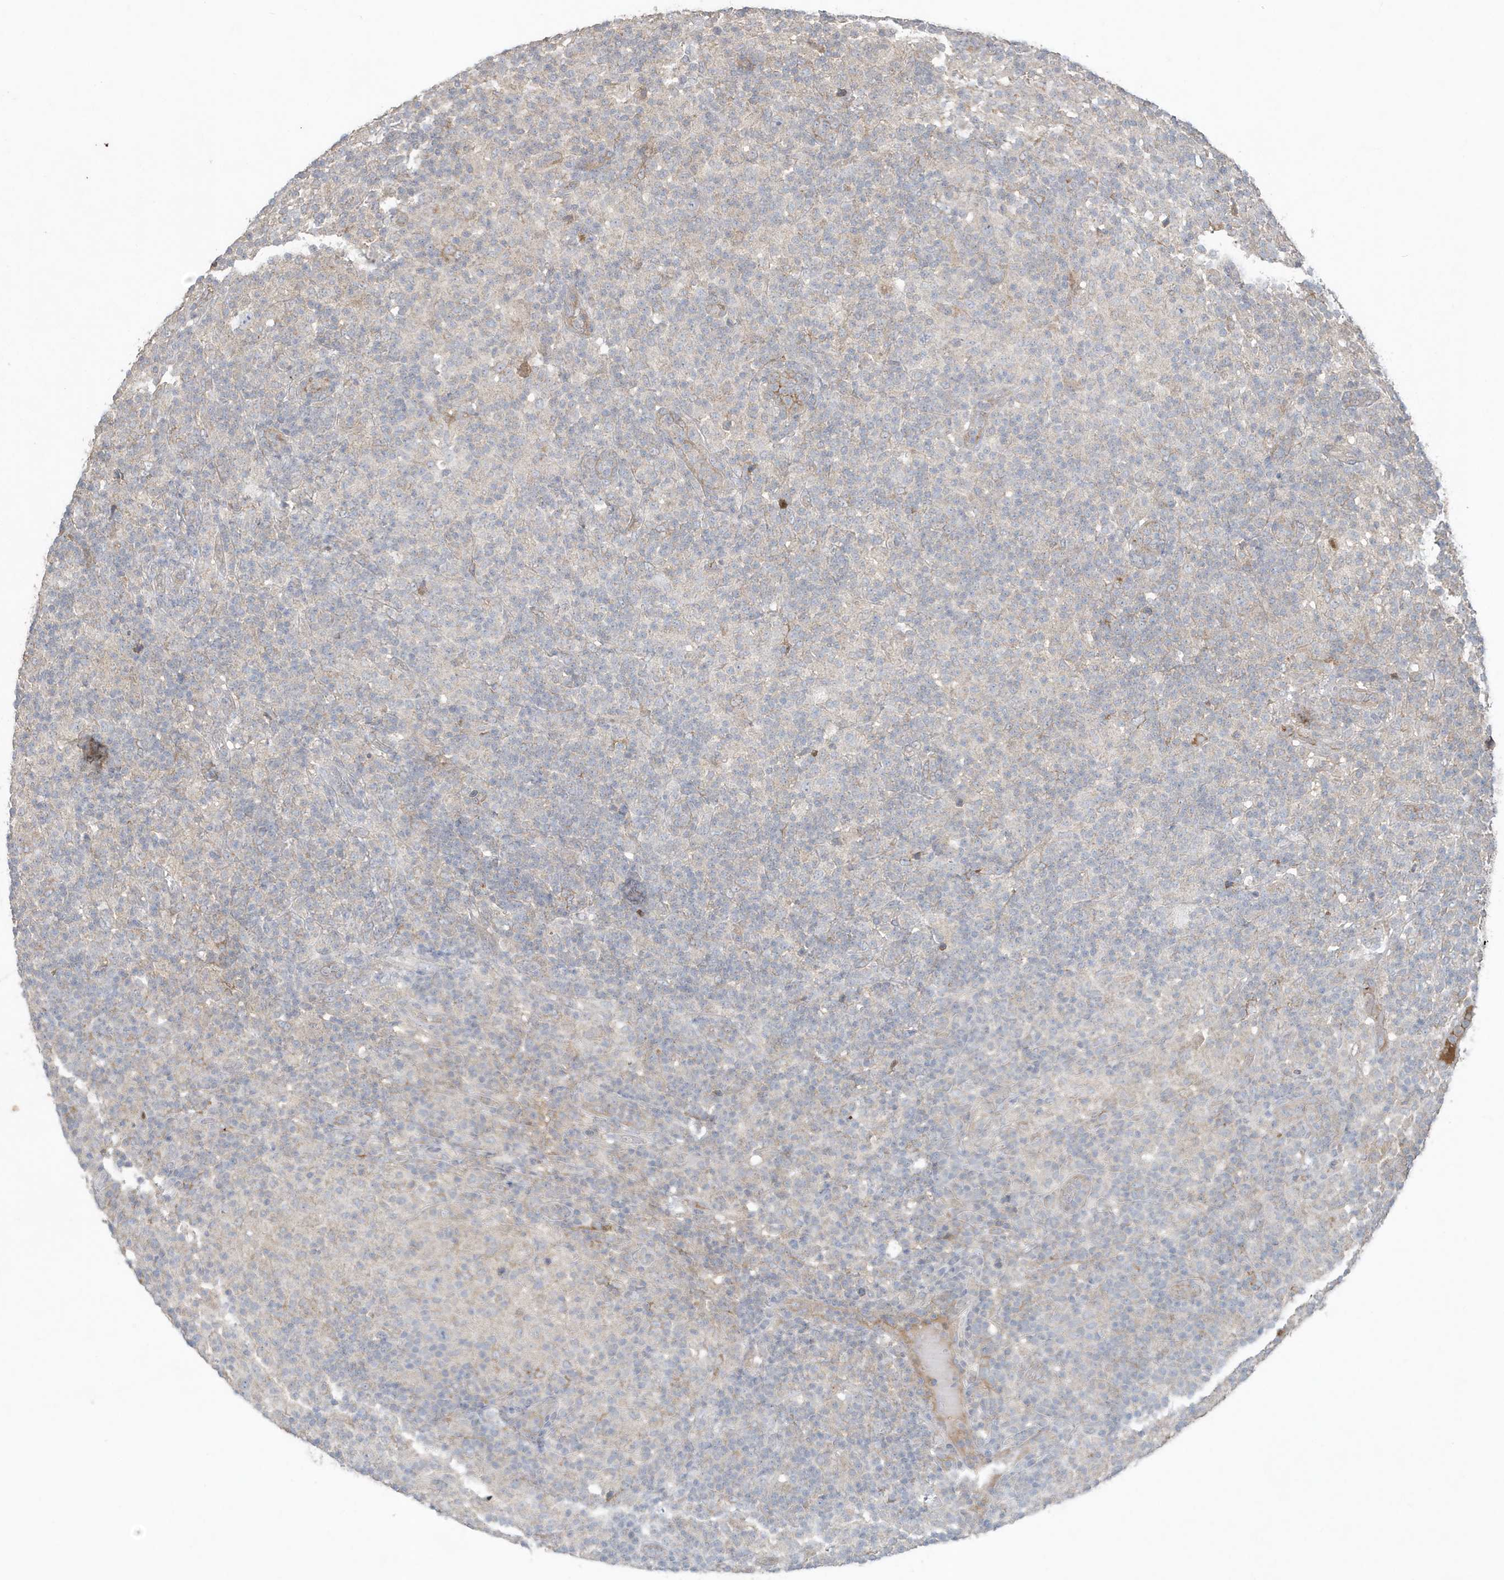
{"staining": {"intensity": "weak", "quantity": "<25%", "location": "cytoplasmic/membranous"}, "tissue": "lymphoma", "cell_type": "Tumor cells", "image_type": "cancer", "snomed": [{"axis": "morphology", "description": "Hodgkin's disease, NOS"}, {"axis": "topography", "description": "Lymph node"}], "caption": "Immunohistochemistry of human Hodgkin's disease displays no positivity in tumor cells.", "gene": "C1RL", "patient": {"sex": "male", "age": 70}}